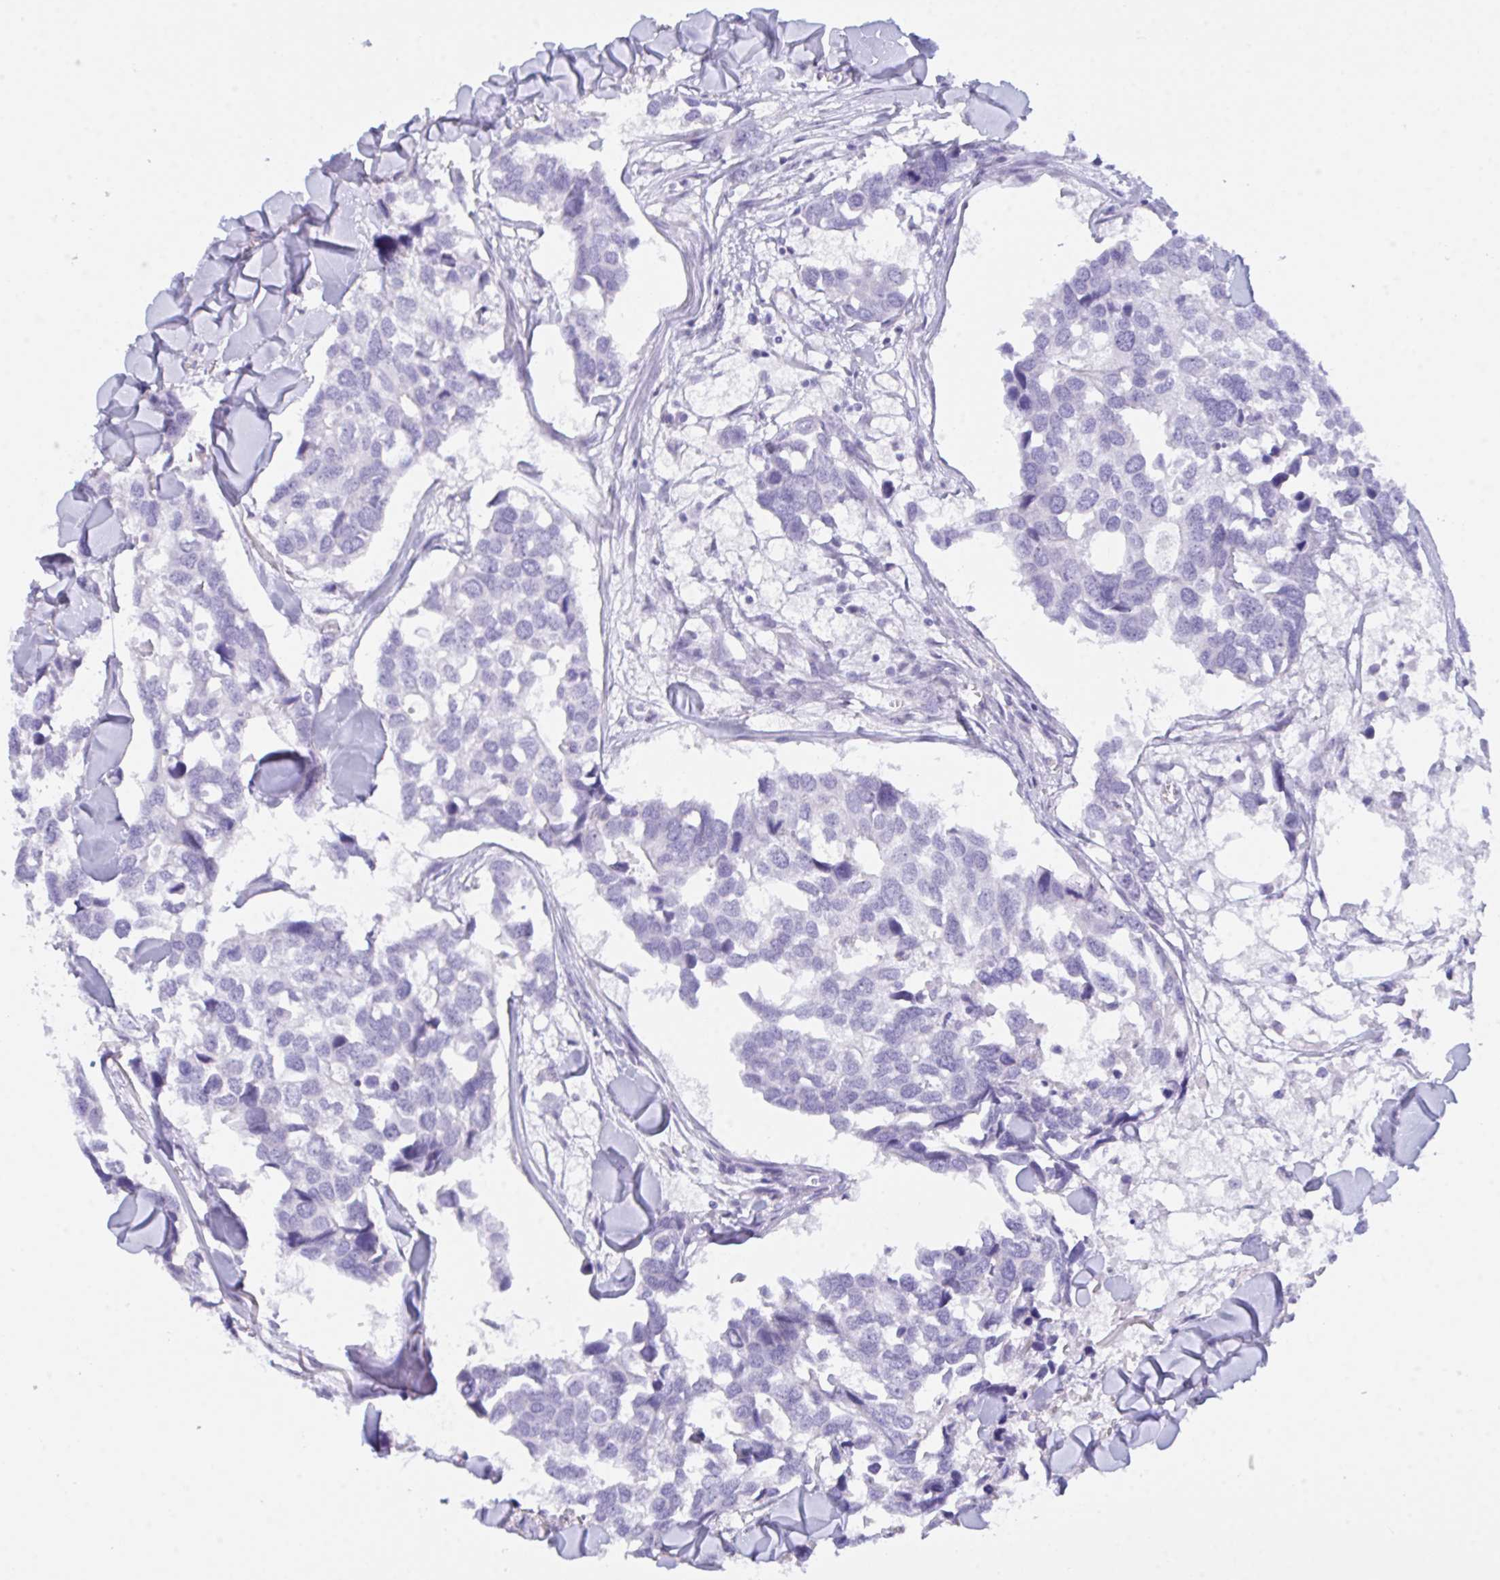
{"staining": {"intensity": "negative", "quantity": "none", "location": "none"}, "tissue": "breast cancer", "cell_type": "Tumor cells", "image_type": "cancer", "snomed": [{"axis": "morphology", "description": "Duct carcinoma"}, {"axis": "topography", "description": "Breast"}], "caption": "This photomicrograph is of breast cancer stained with immunohistochemistry to label a protein in brown with the nuclei are counter-stained blue. There is no expression in tumor cells. (DAB (3,3'-diaminobenzidine) immunohistochemistry (IHC) with hematoxylin counter stain).", "gene": "CEP170B", "patient": {"sex": "female", "age": 83}}